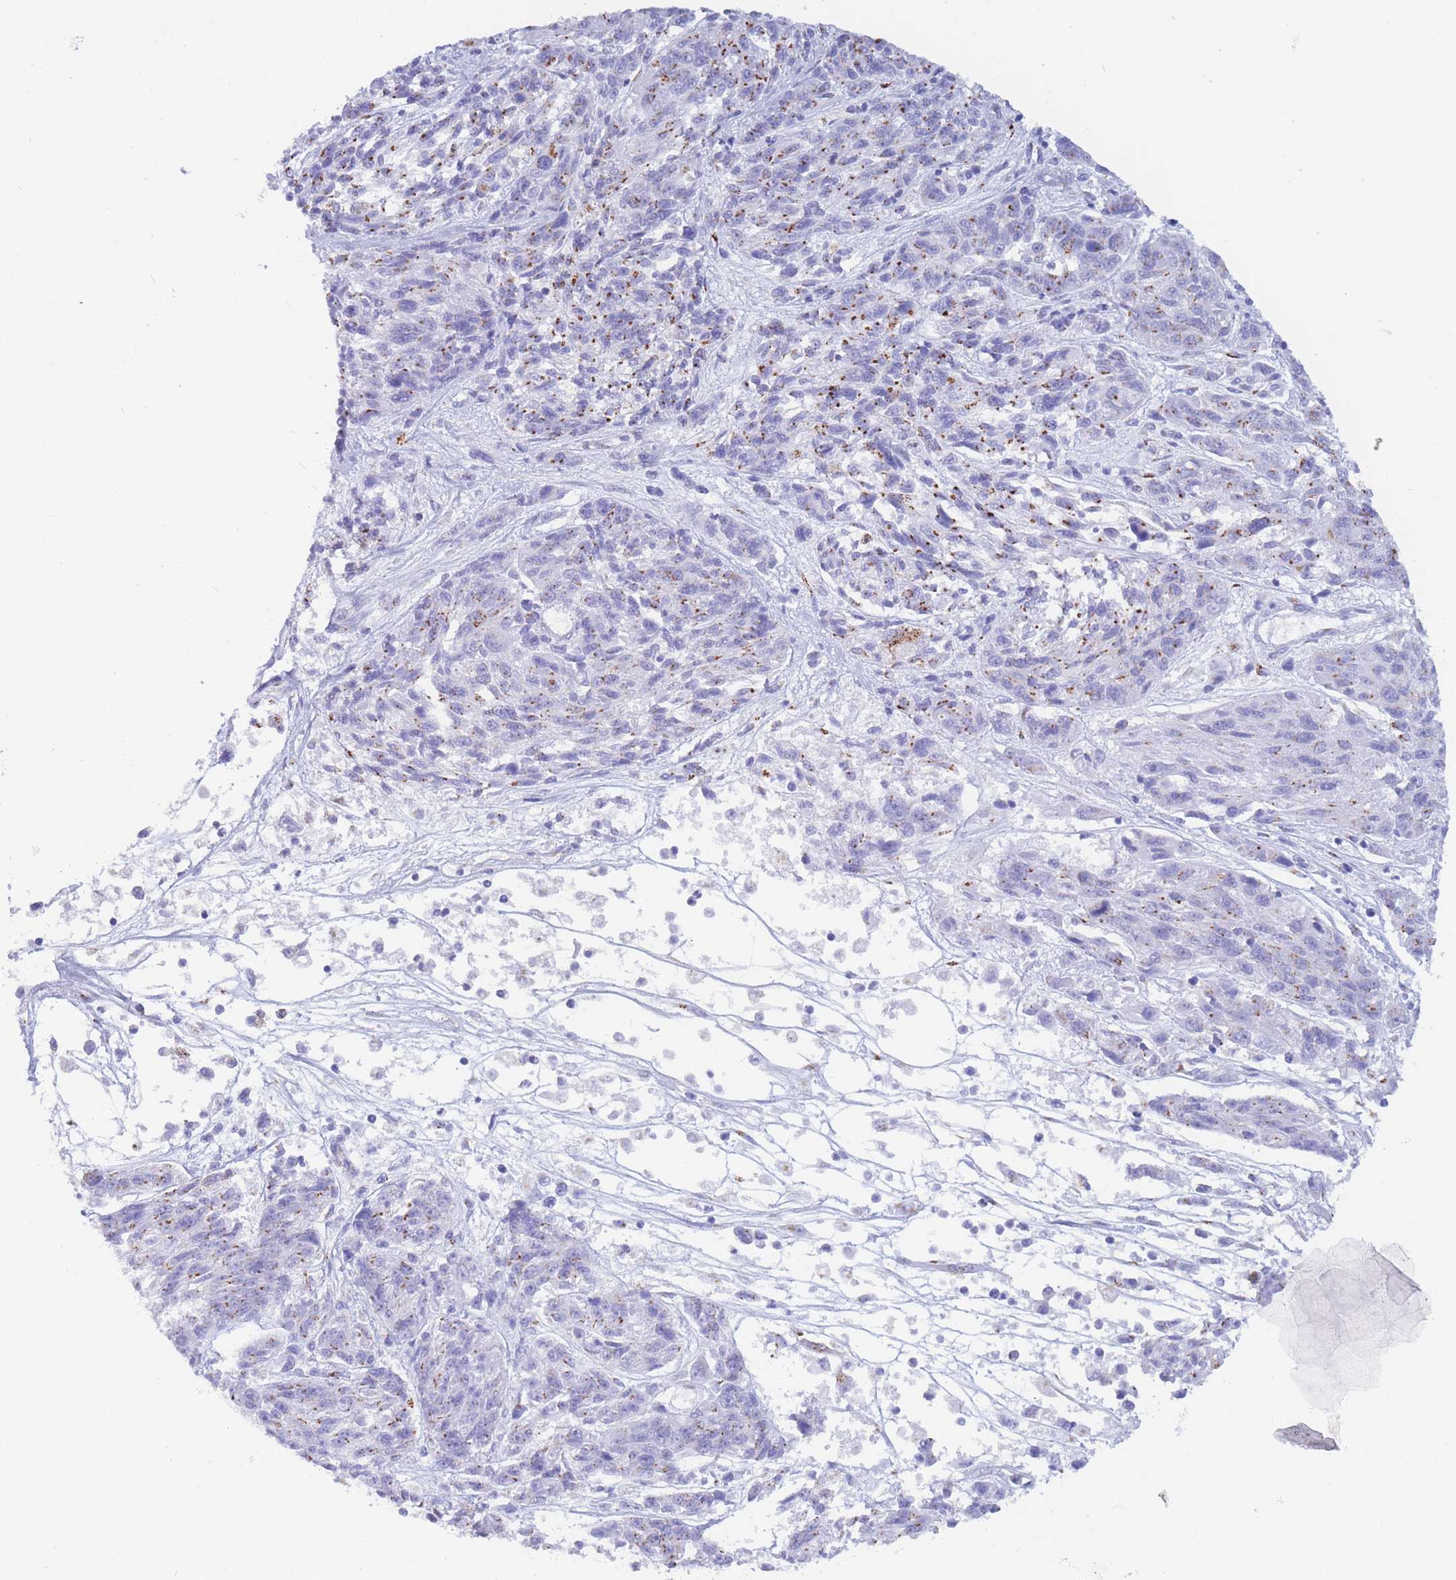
{"staining": {"intensity": "strong", "quantity": "25%-75%", "location": "cytoplasmic/membranous"}, "tissue": "melanoma", "cell_type": "Tumor cells", "image_type": "cancer", "snomed": [{"axis": "morphology", "description": "Malignant melanoma, NOS"}, {"axis": "topography", "description": "Skin"}], "caption": "Brown immunohistochemical staining in human malignant melanoma exhibits strong cytoplasmic/membranous positivity in about 25%-75% of tumor cells.", "gene": "FAM3C", "patient": {"sex": "male", "age": 53}}